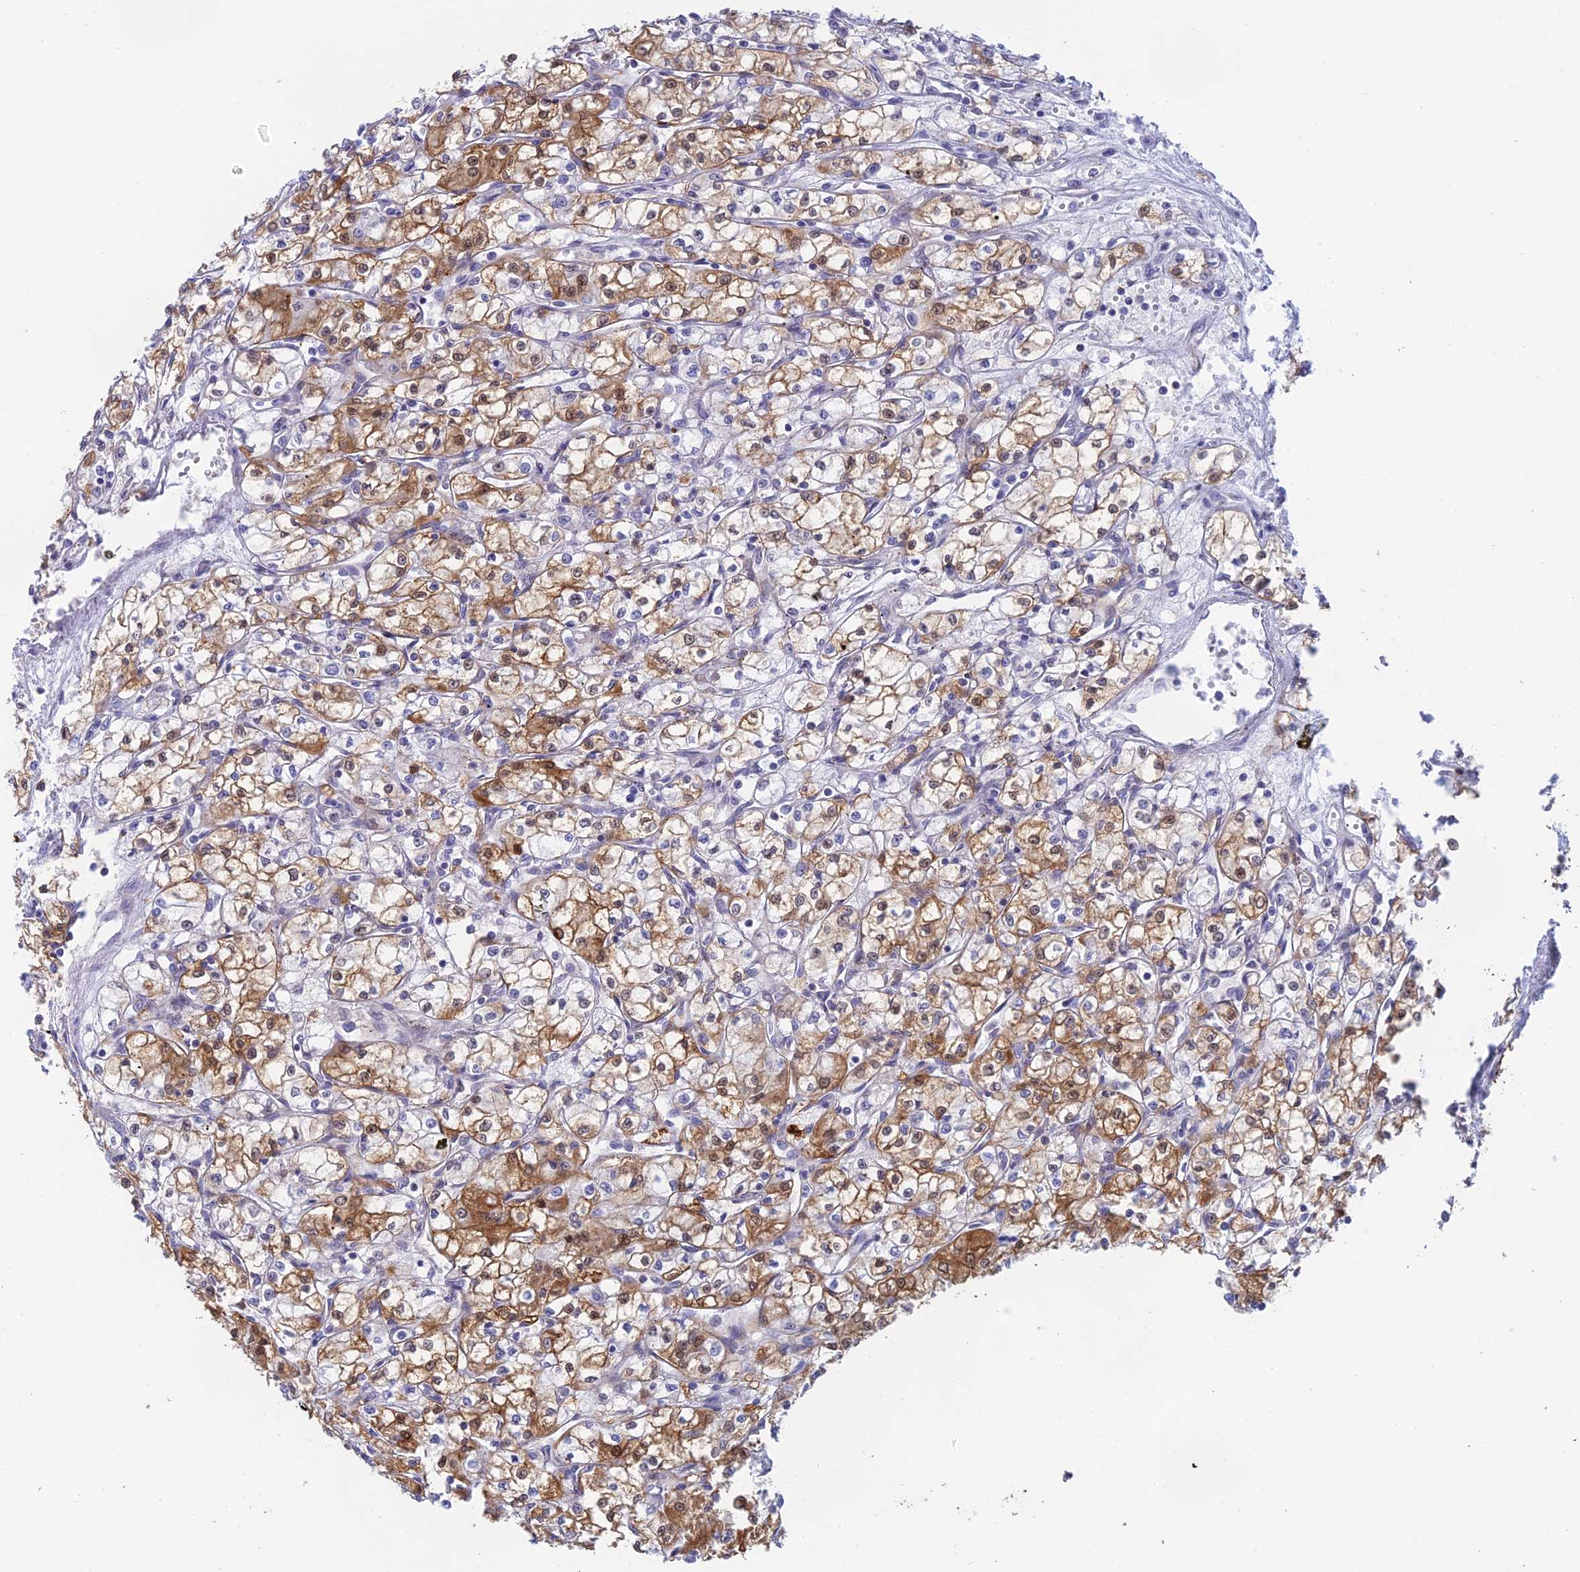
{"staining": {"intensity": "moderate", "quantity": "25%-75%", "location": "cytoplasmic/membranous"}, "tissue": "renal cancer", "cell_type": "Tumor cells", "image_type": "cancer", "snomed": [{"axis": "morphology", "description": "Adenocarcinoma, NOS"}, {"axis": "topography", "description": "Kidney"}], "caption": "An immunohistochemistry (IHC) photomicrograph of tumor tissue is shown. Protein staining in brown highlights moderate cytoplasmic/membranous positivity in renal adenocarcinoma within tumor cells.", "gene": "MRPL17", "patient": {"sex": "male", "age": 59}}